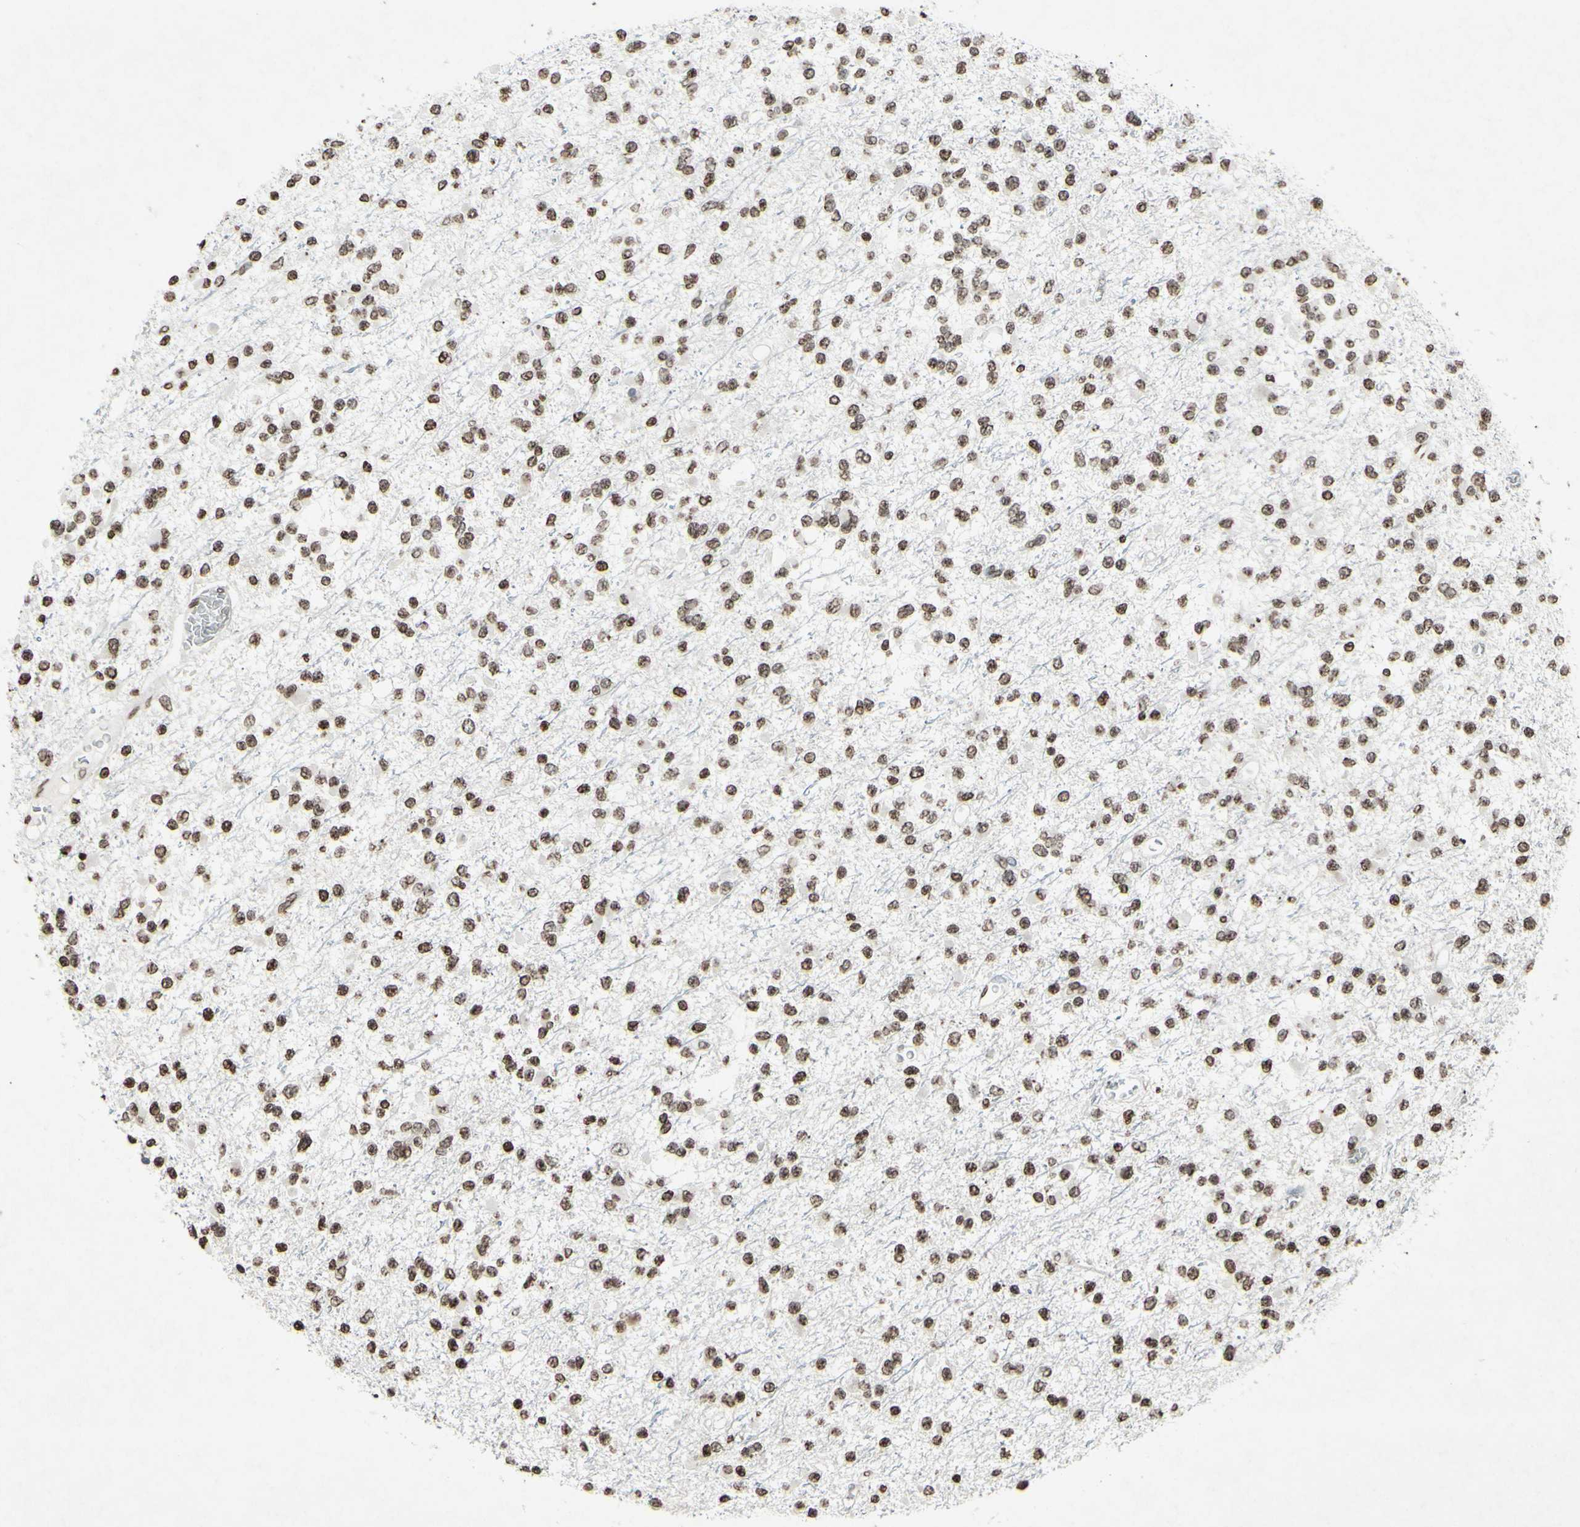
{"staining": {"intensity": "weak", "quantity": ">75%", "location": "cytoplasmic/membranous,nuclear"}, "tissue": "glioma", "cell_type": "Tumor cells", "image_type": "cancer", "snomed": [{"axis": "morphology", "description": "Glioma, malignant, Low grade"}, {"axis": "topography", "description": "Brain"}], "caption": "Tumor cells display low levels of weak cytoplasmic/membranous and nuclear positivity in about >75% of cells in human glioma.", "gene": "CD79B", "patient": {"sex": "female", "age": 22}}